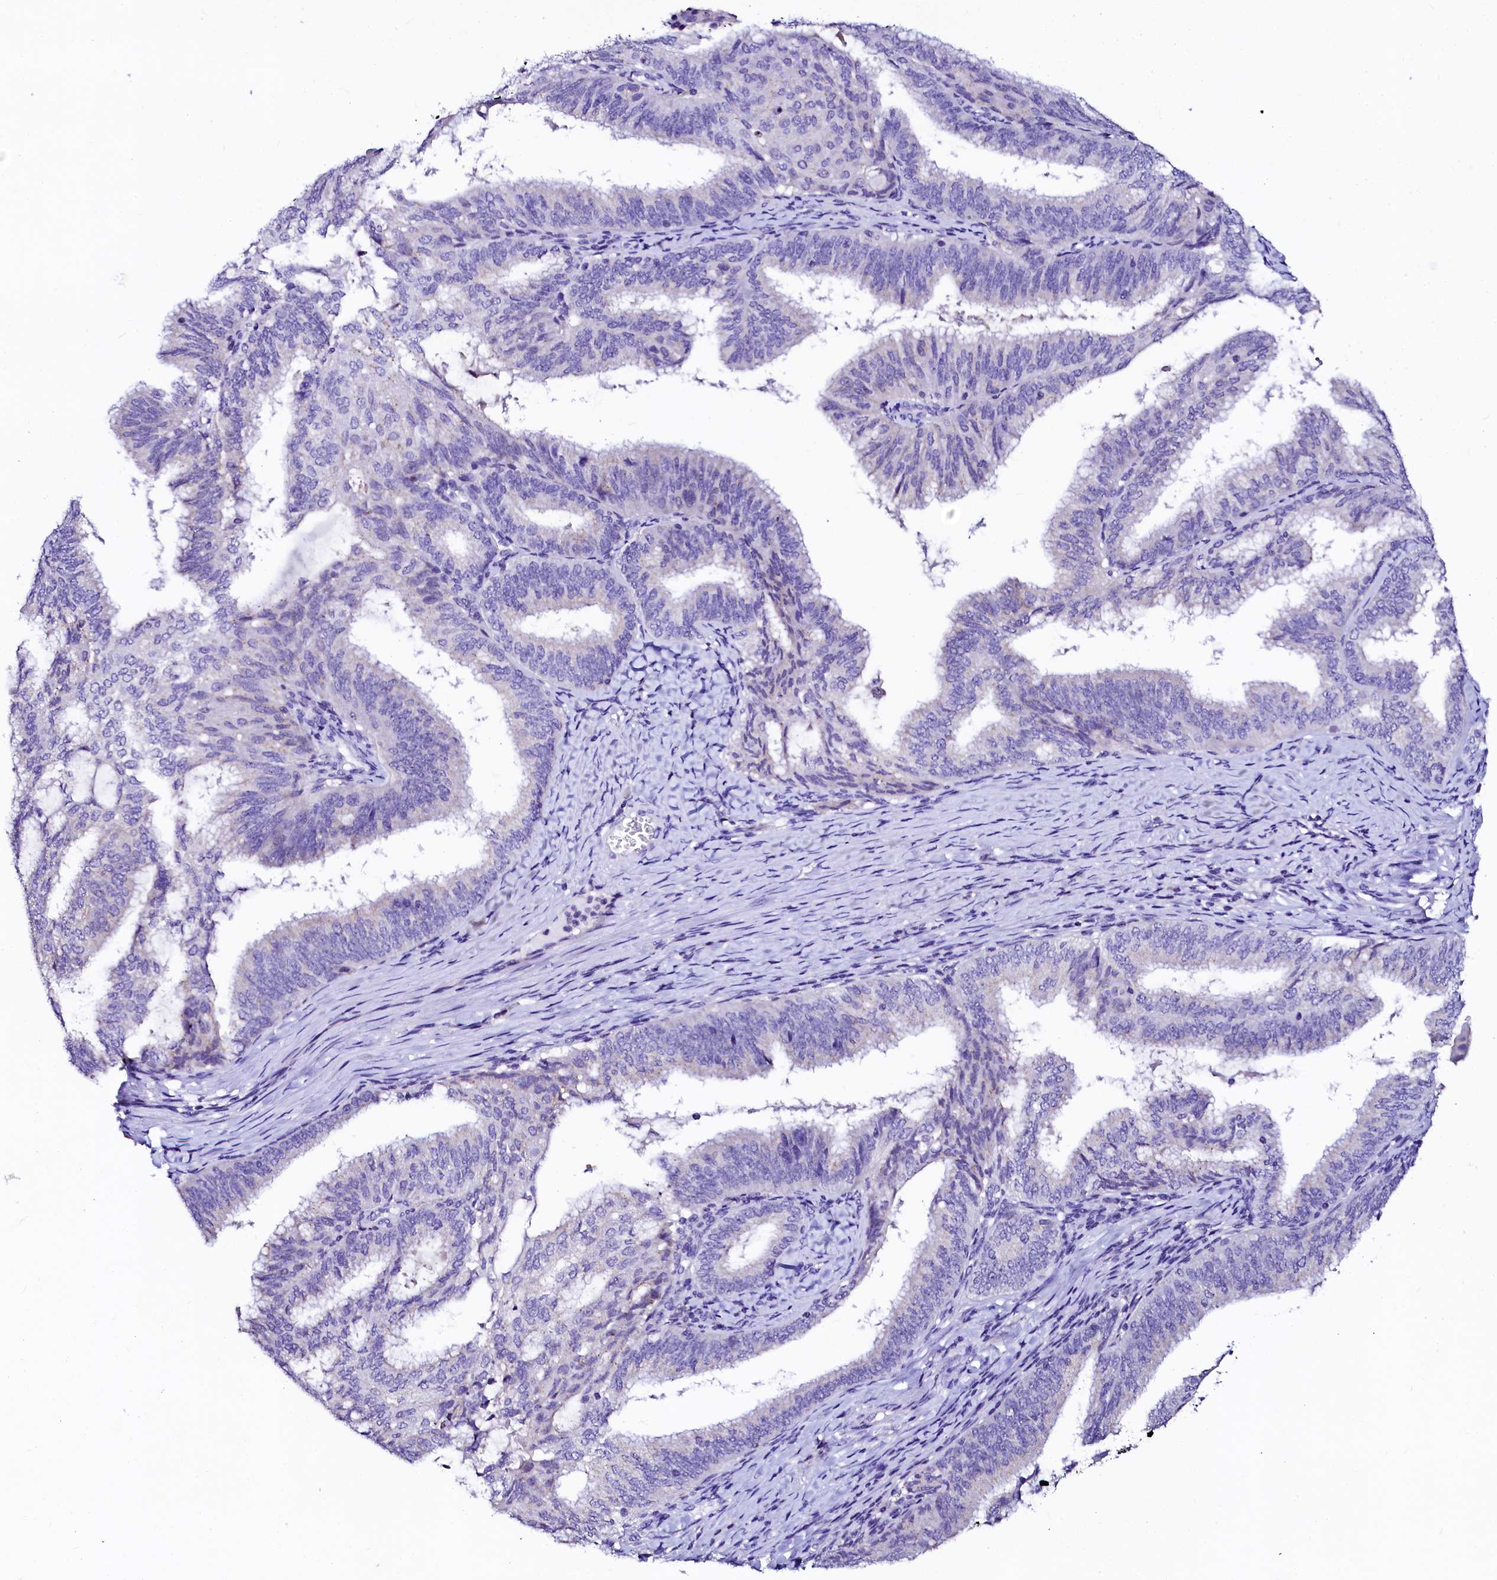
{"staining": {"intensity": "negative", "quantity": "none", "location": "none"}, "tissue": "endometrial cancer", "cell_type": "Tumor cells", "image_type": "cancer", "snomed": [{"axis": "morphology", "description": "Adenocarcinoma, NOS"}, {"axis": "topography", "description": "Endometrium"}], "caption": "This is an immunohistochemistry micrograph of human endometrial adenocarcinoma. There is no staining in tumor cells.", "gene": "NALF1", "patient": {"sex": "female", "age": 49}}